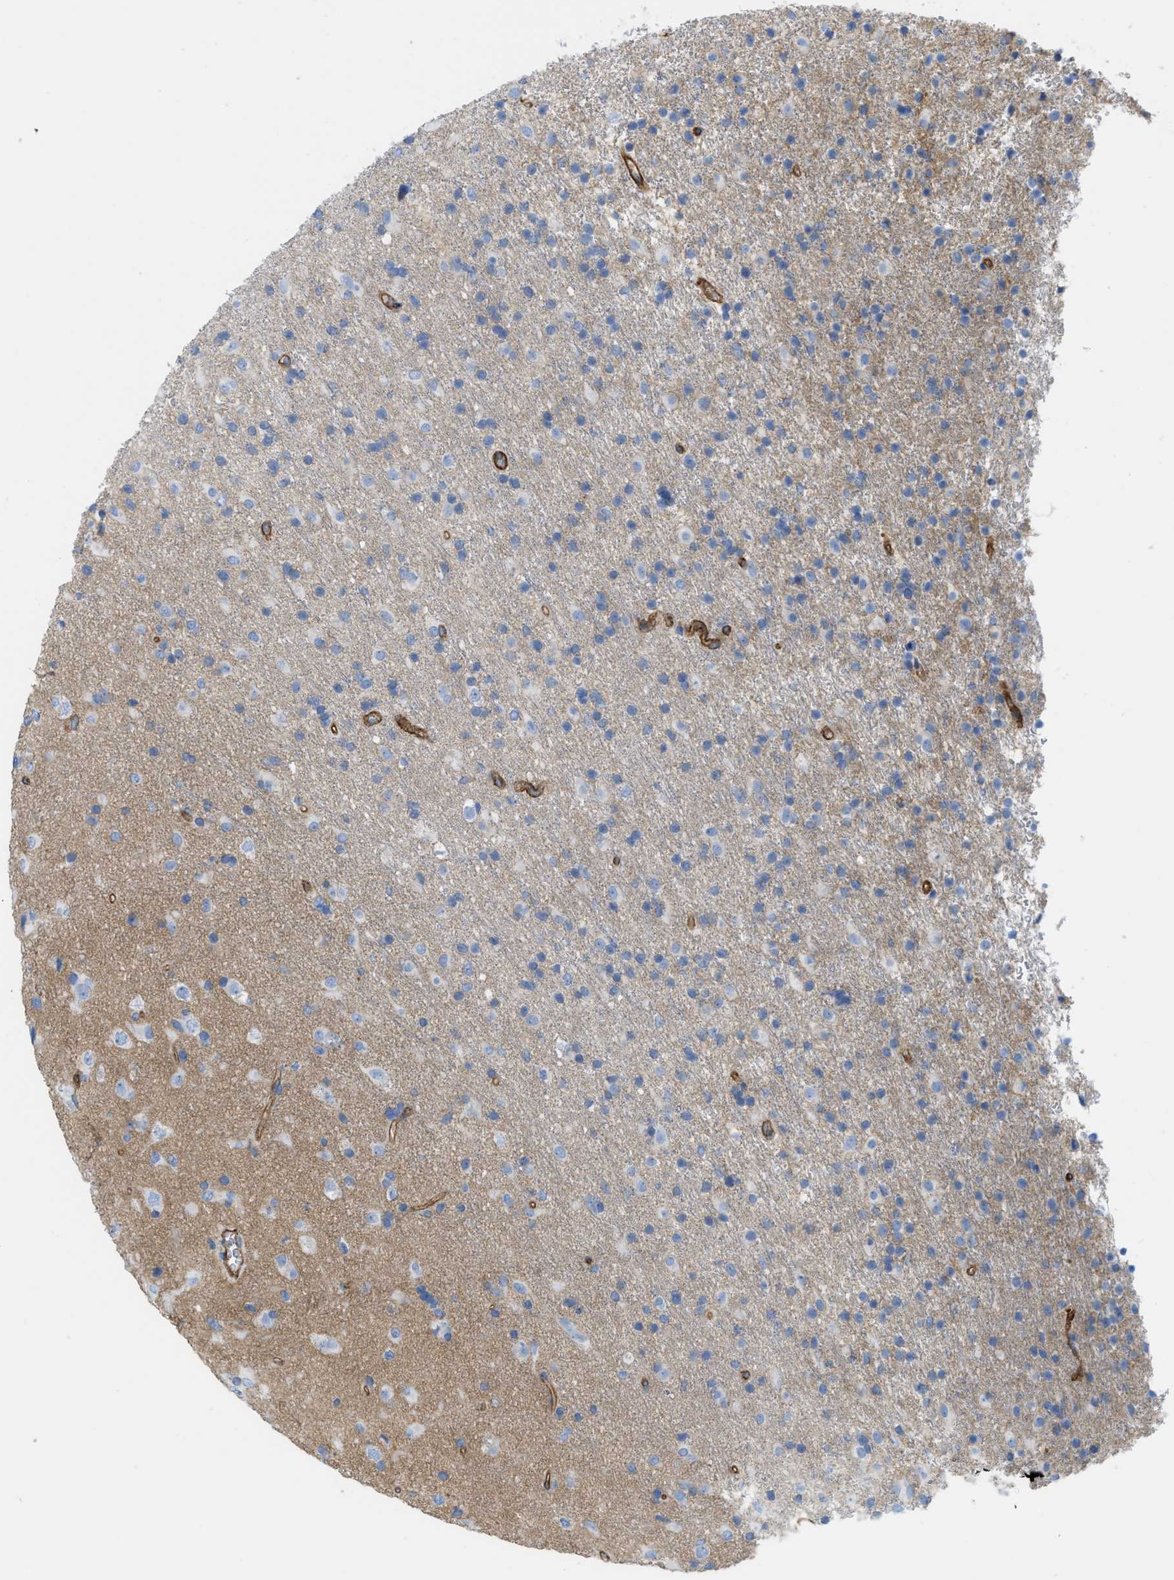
{"staining": {"intensity": "negative", "quantity": "none", "location": "none"}, "tissue": "glioma", "cell_type": "Tumor cells", "image_type": "cancer", "snomed": [{"axis": "morphology", "description": "Glioma, malignant, Low grade"}, {"axis": "topography", "description": "Brain"}], "caption": "IHC histopathology image of neoplastic tissue: human malignant glioma (low-grade) stained with DAB exhibits no significant protein expression in tumor cells.", "gene": "SLC3A2", "patient": {"sex": "male", "age": 65}}